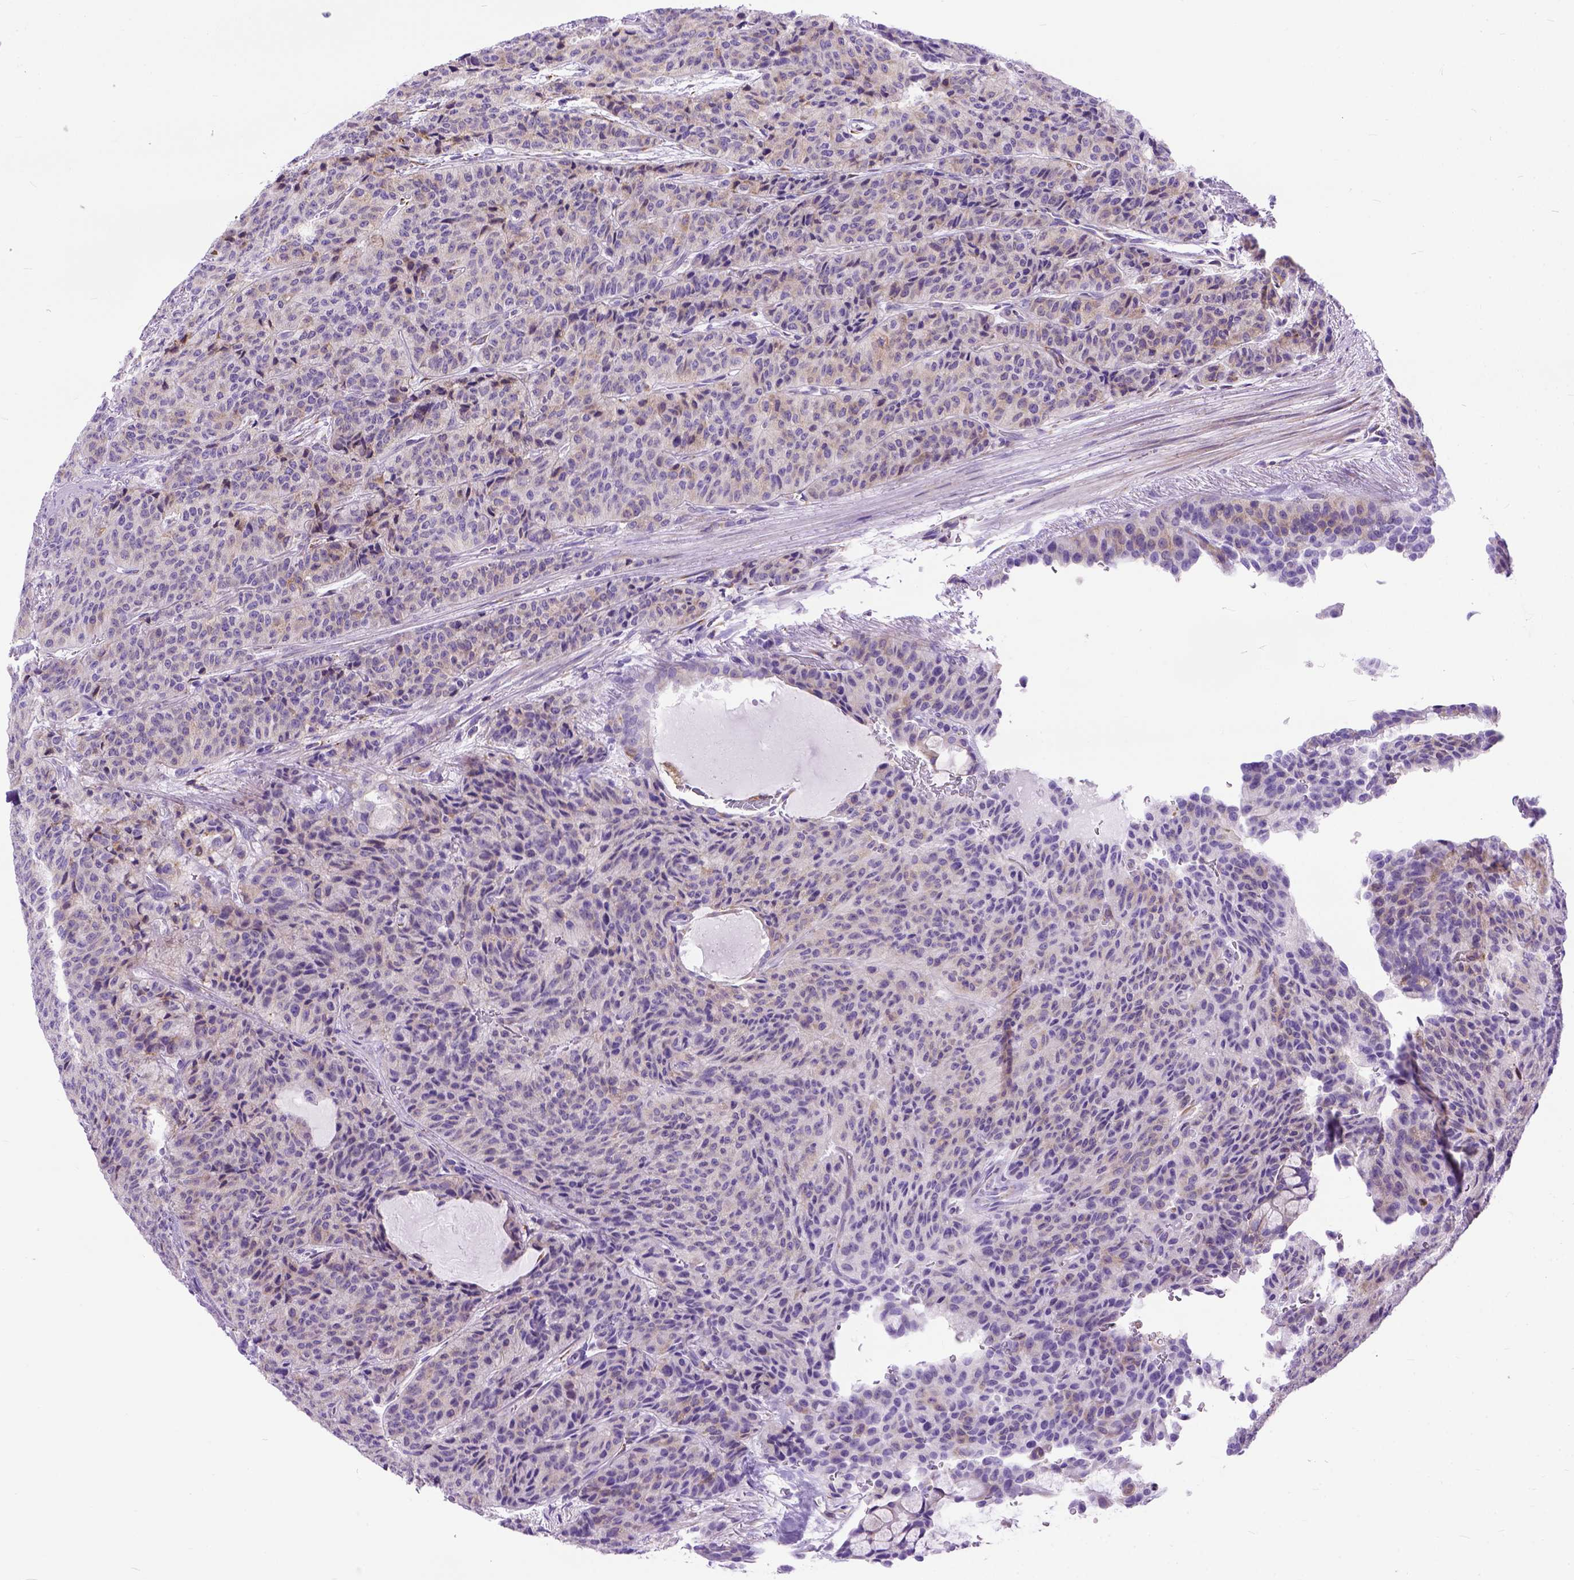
{"staining": {"intensity": "weak", "quantity": "<25%", "location": "cytoplasmic/membranous"}, "tissue": "carcinoid", "cell_type": "Tumor cells", "image_type": "cancer", "snomed": [{"axis": "morphology", "description": "Carcinoid, malignant, NOS"}, {"axis": "topography", "description": "Lung"}], "caption": "Carcinoid stained for a protein using IHC displays no positivity tumor cells.", "gene": "PLK4", "patient": {"sex": "male", "age": 71}}